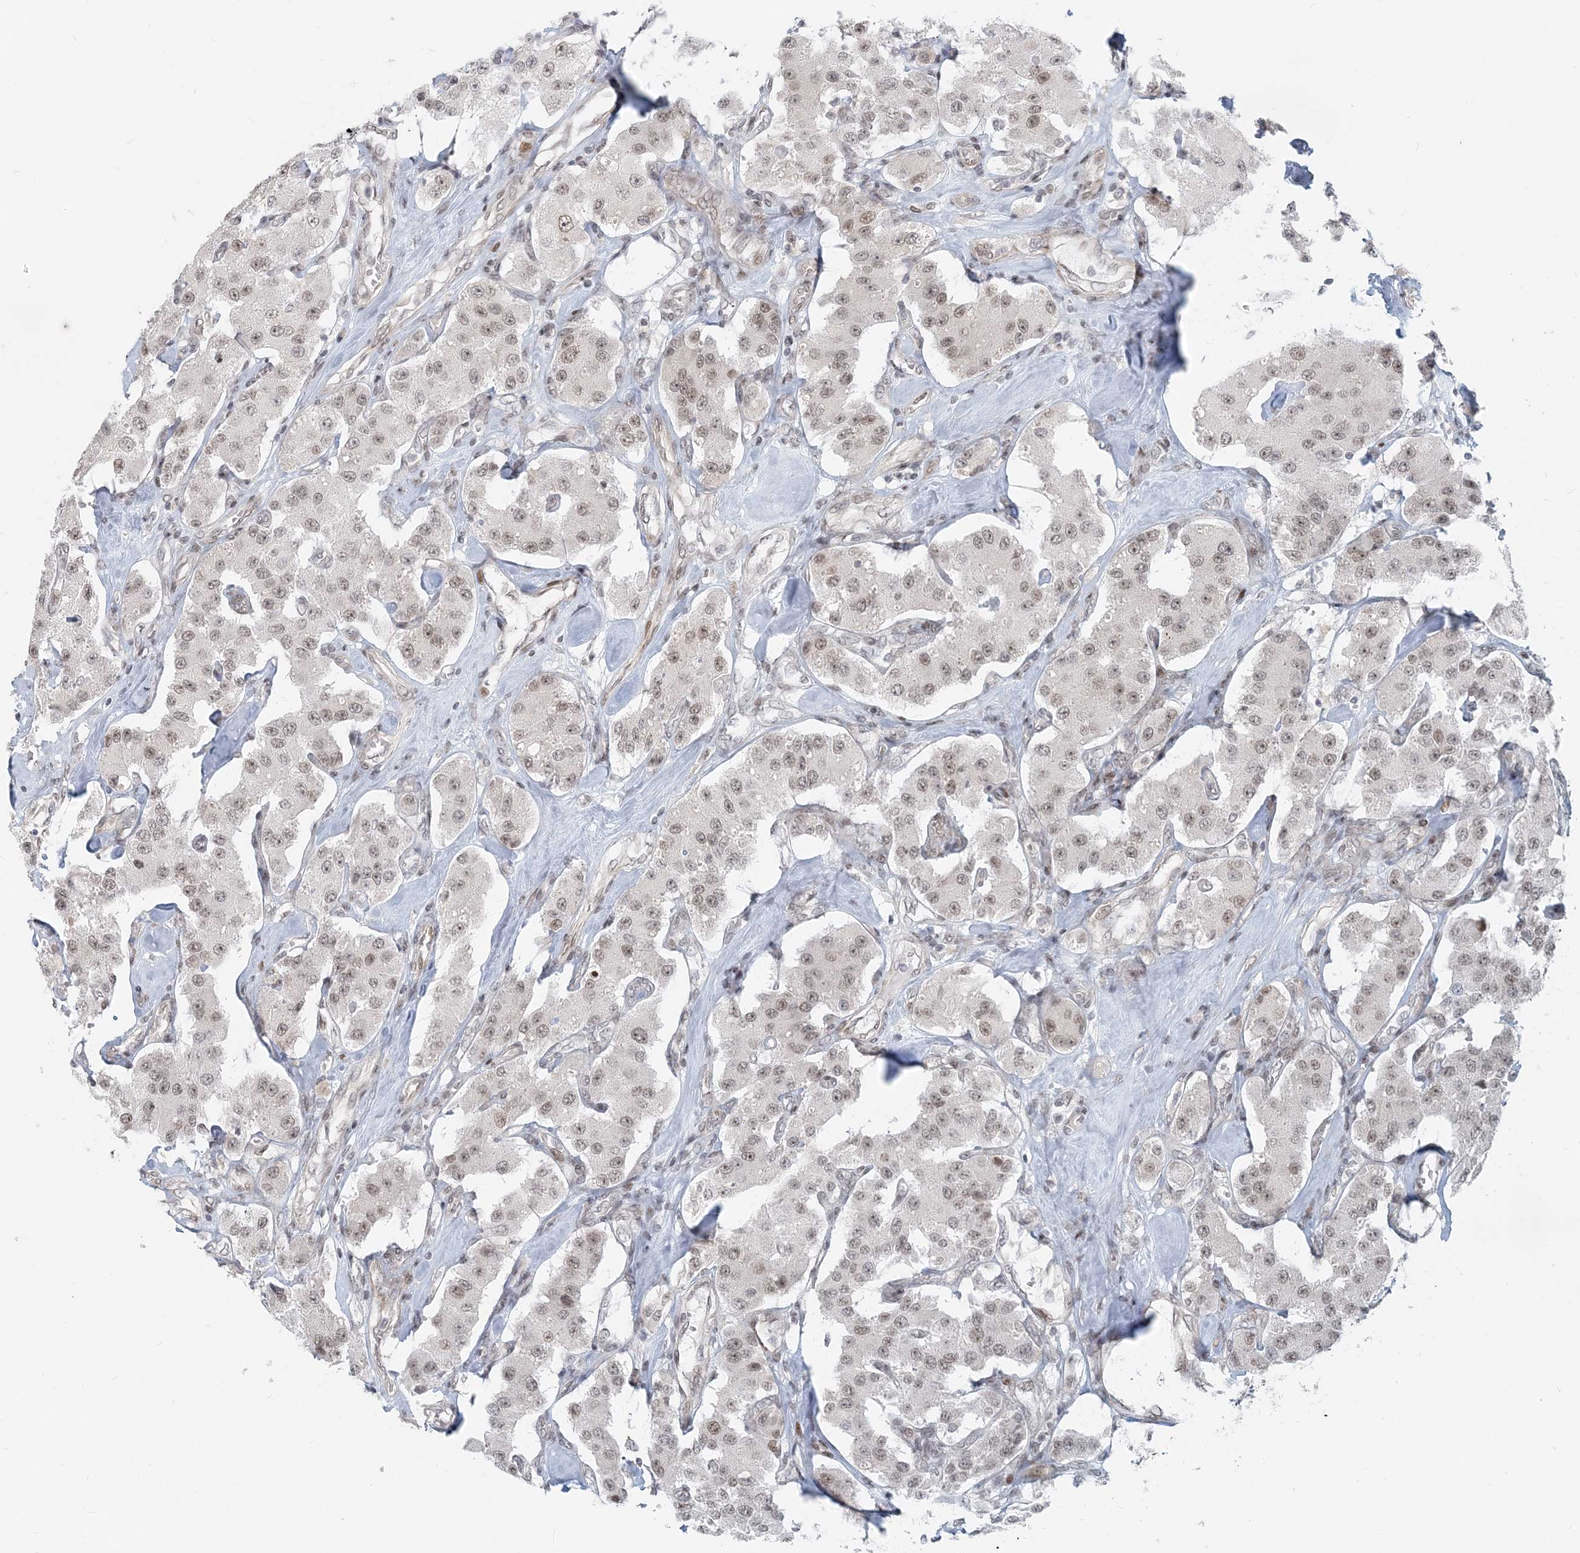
{"staining": {"intensity": "weak", "quantity": ">75%", "location": "nuclear"}, "tissue": "carcinoid", "cell_type": "Tumor cells", "image_type": "cancer", "snomed": [{"axis": "morphology", "description": "Carcinoid, malignant, NOS"}, {"axis": "topography", "description": "Pancreas"}], "caption": "Carcinoid (malignant) tissue demonstrates weak nuclear expression in approximately >75% of tumor cells, visualized by immunohistochemistry.", "gene": "BAZ1B", "patient": {"sex": "male", "age": 41}}